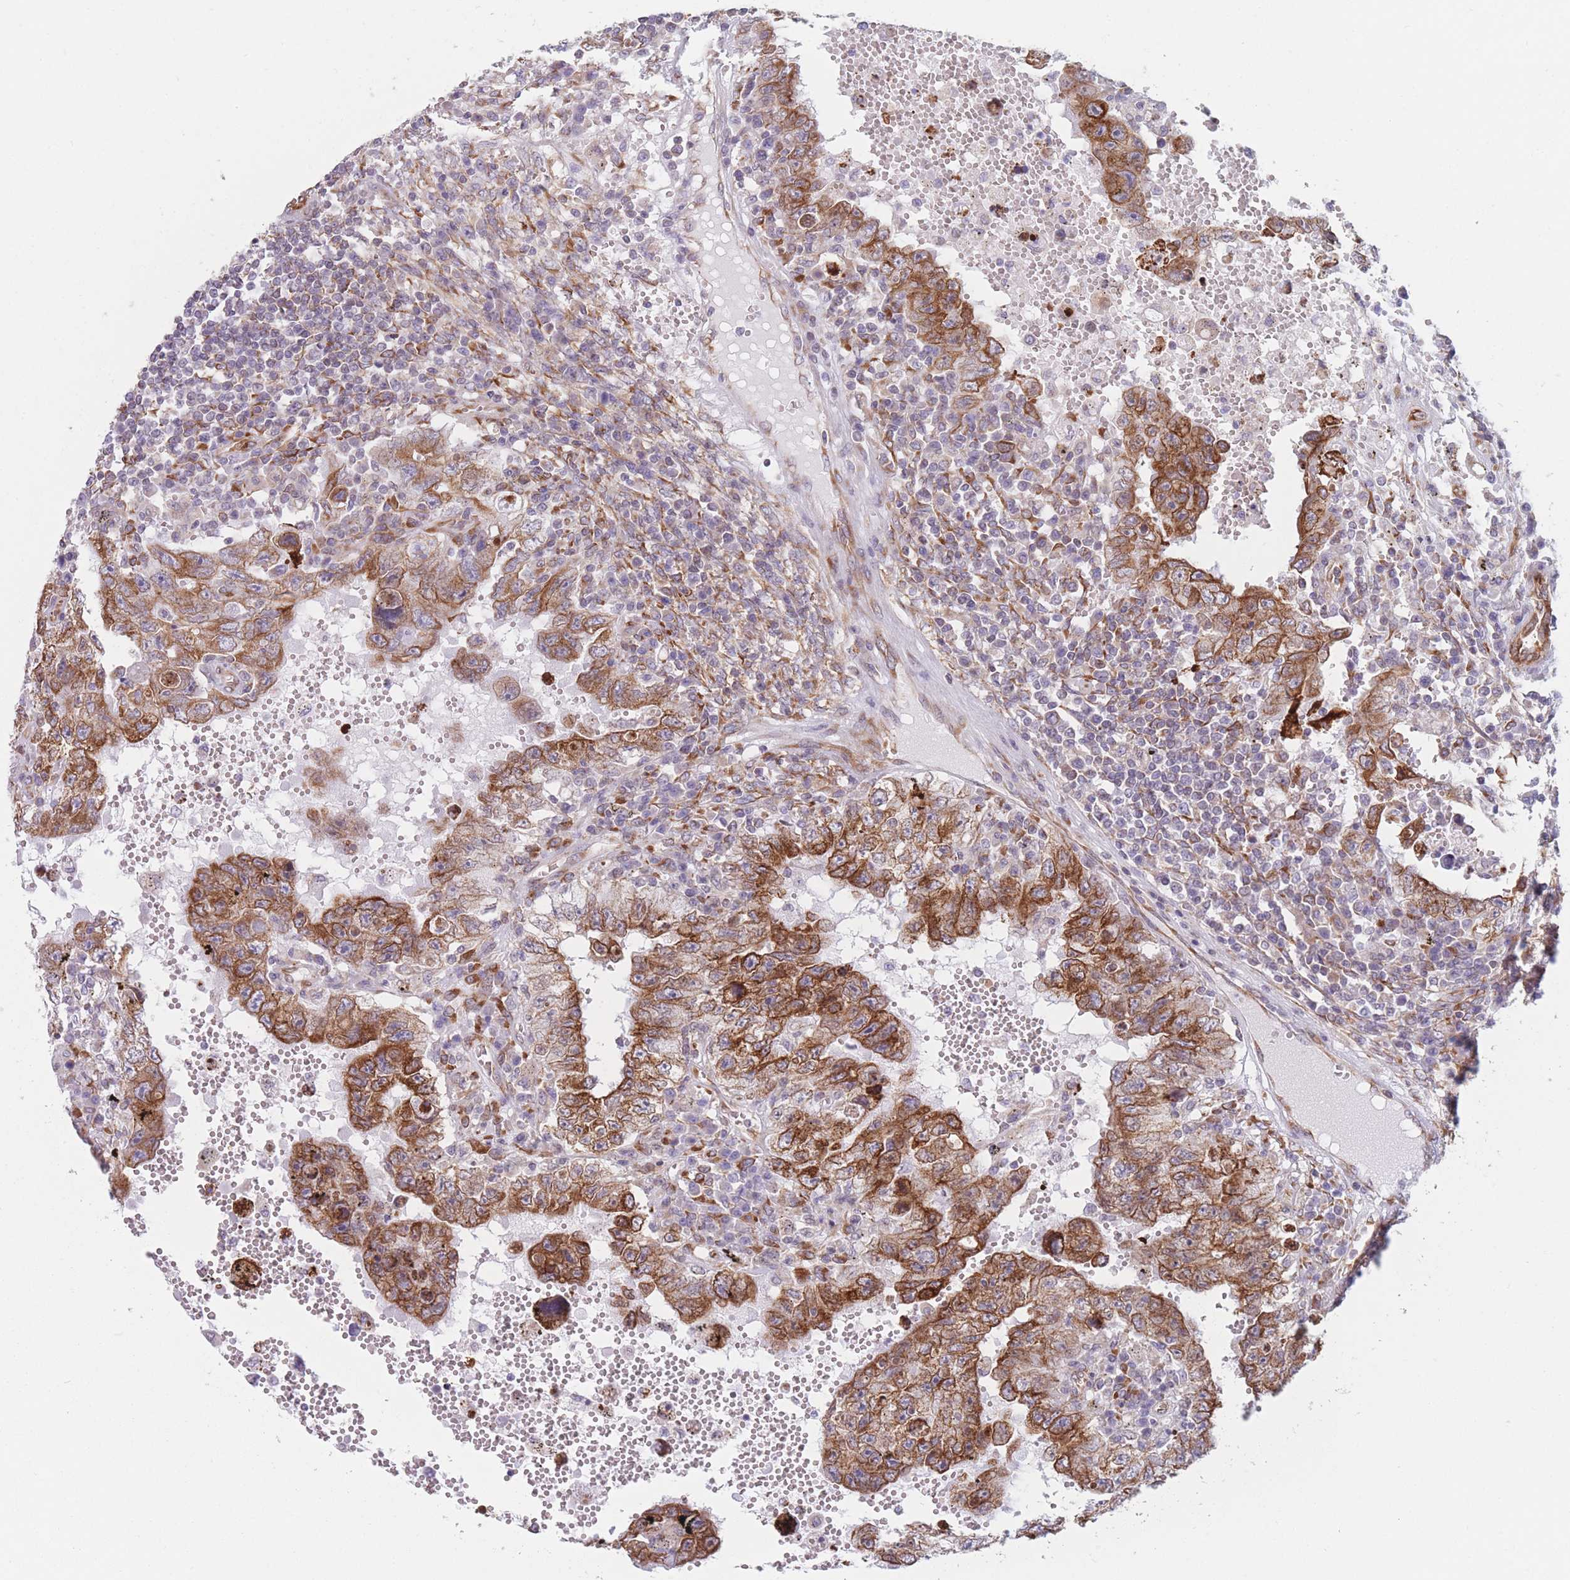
{"staining": {"intensity": "strong", "quantity": ">75%", "location": "cytoplasmic/membranous"}, "tissue": "testis cancer", "cell_type": "Tumor cells", "image_type": "cancer", "snomed": [{"axis": "morphology", "description": "Carcinoma, Embryonal, NOS"}, {"axis": "topography", "description": "Testis"}], "caption": "Immunohistochemical staining of testis cancer demonstrates high levels of strong cytoplasmic/membranous protein expression in about >75% of tumor cells. (DAB IHC with brightfield microscopy, high magnification).", "gene": "AK9", "patient": {"sex": "male", "age": 26}}